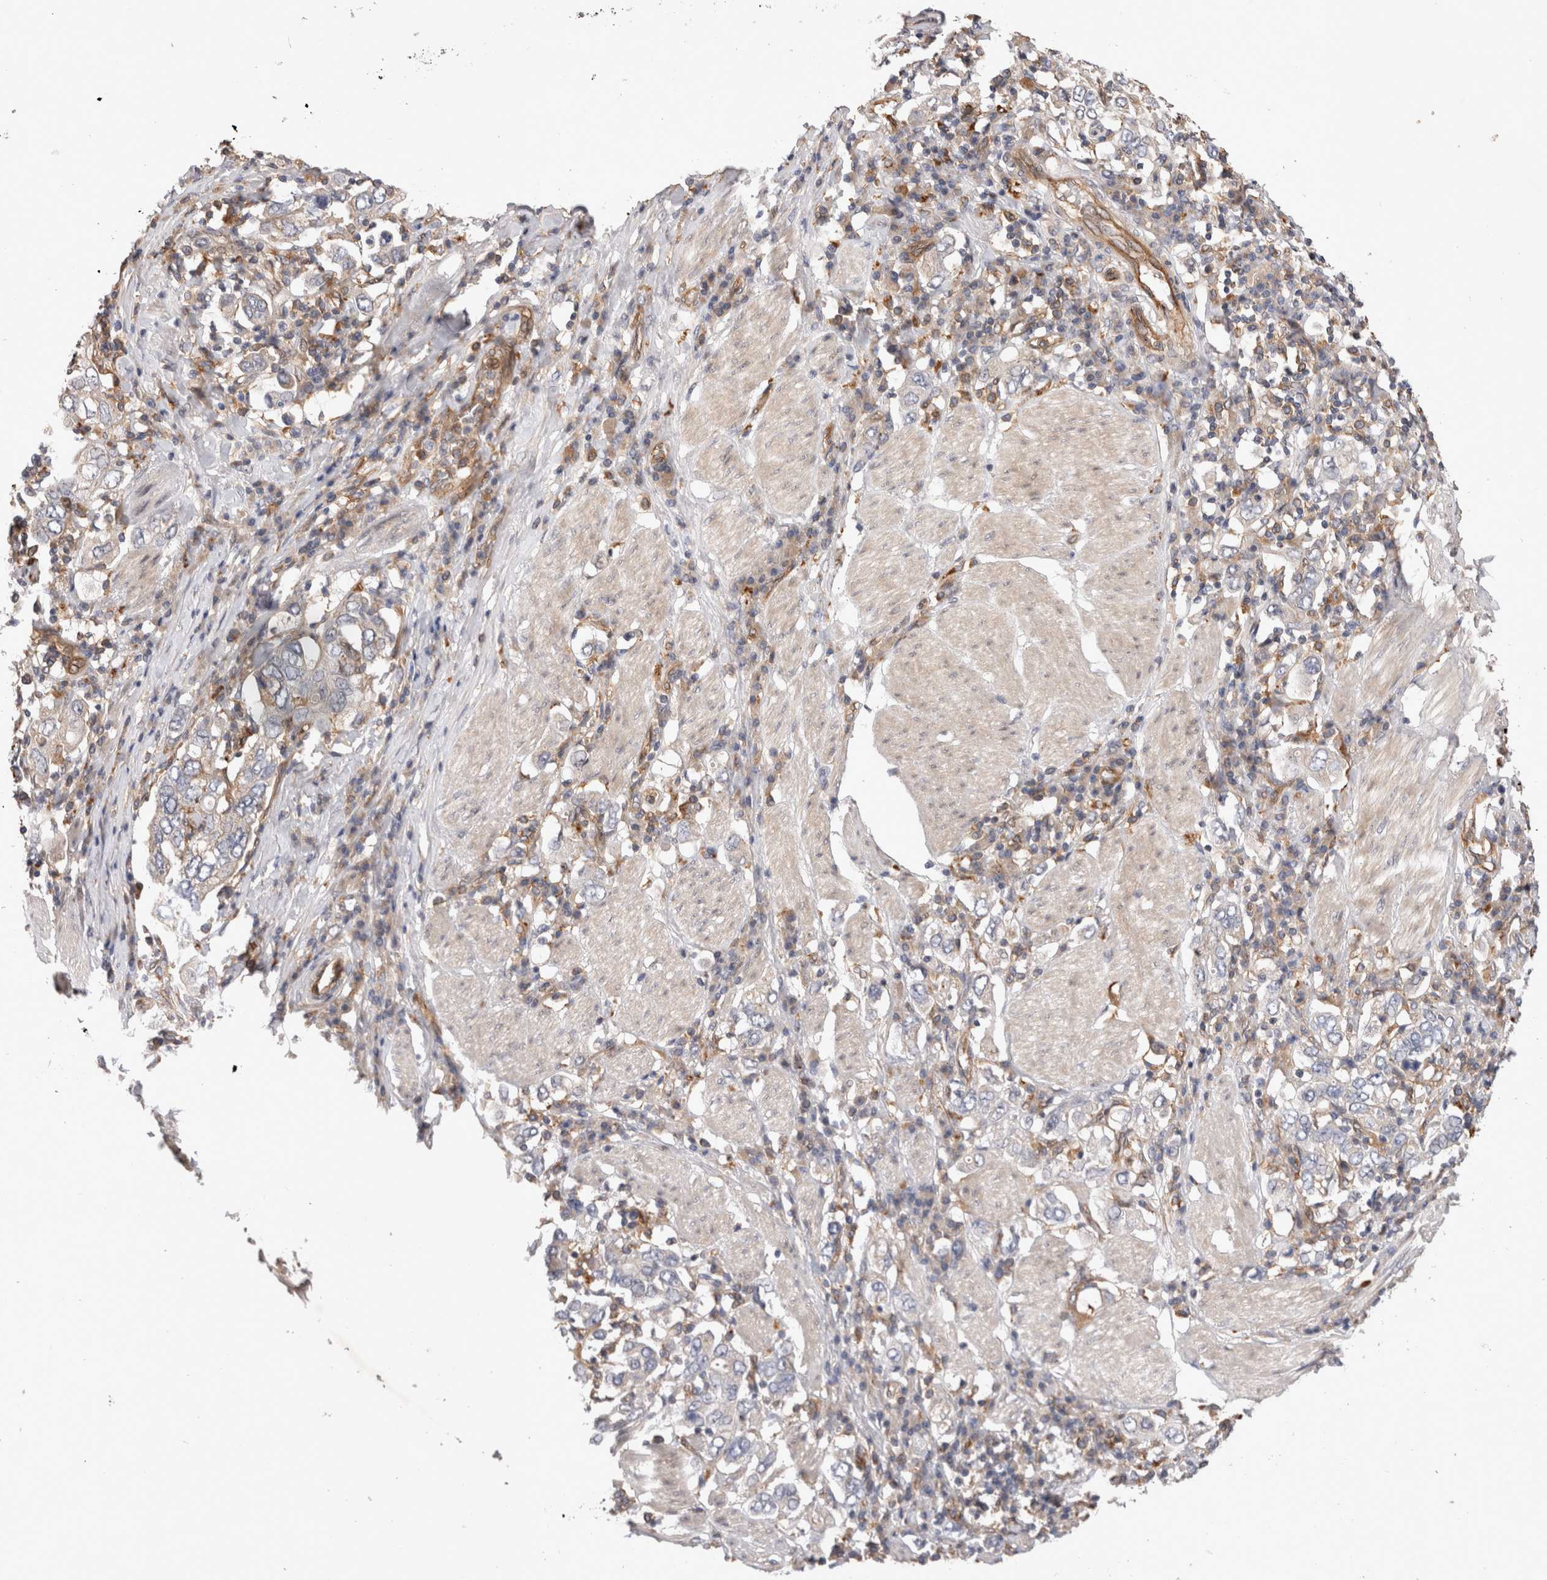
{"staining": {"intensity": "negative", "quantity": "none", "location": "none"}, "tissue": "stomach cancer", "cell_type": "Tumor cells", "image_type": "cancer", "snomed": [{"axis": "morphology", "description": "Adenocarcinoma, NOS"}, {"axis": "topography", "description": "Stomach, upper"}], "caption": "Tumor cells are negative for protein expression in human adenocarcinoma (stomach).", "gene": "BNIP2", "patient": {"sex": "male", "age": 62}}